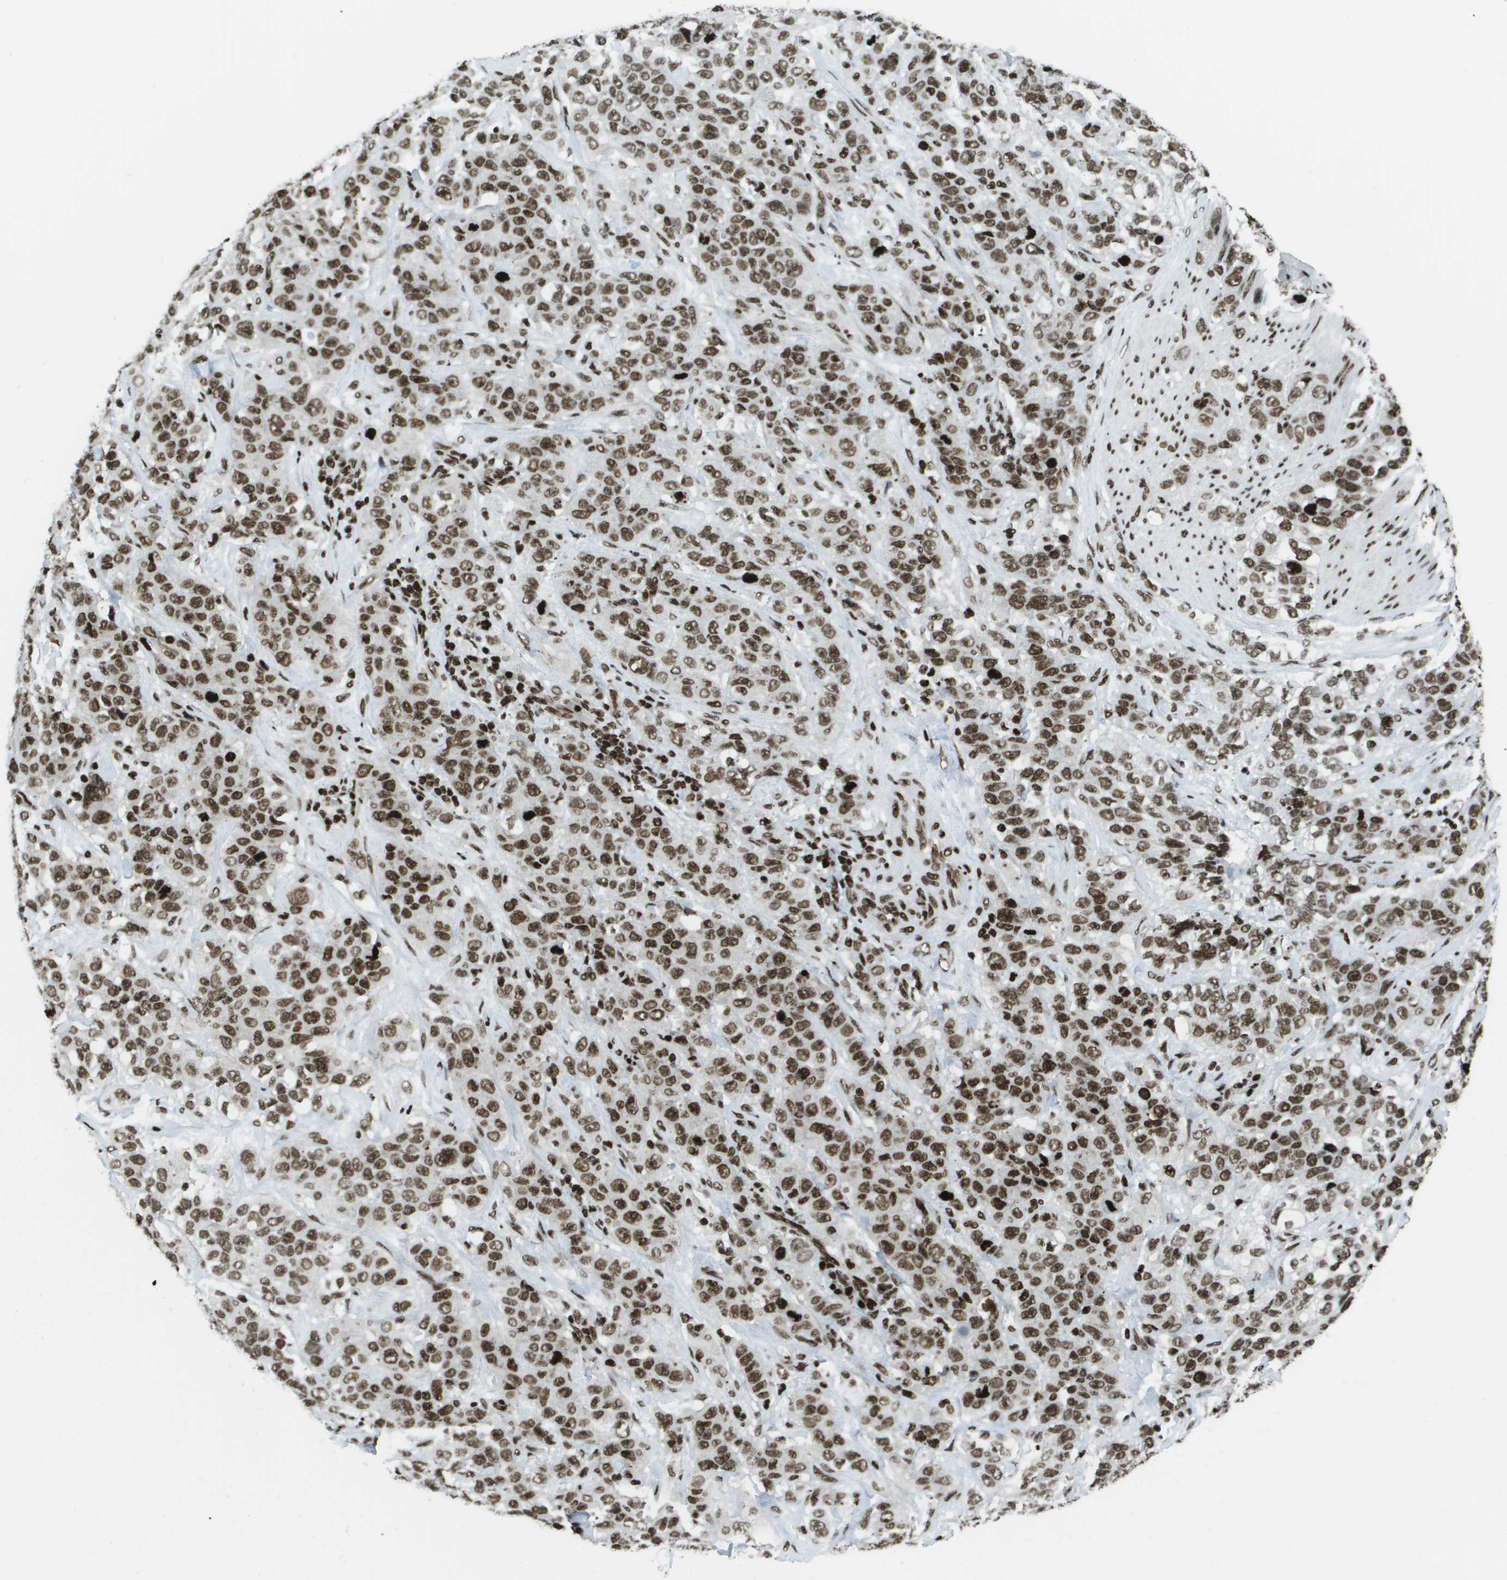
{"staining": {"intensity": "moderate", "quantity": ">75%", "location": "nuclear"}, "tissue": "stomach cancer", "cell_type": "Tumor cells", "image_type": "cancer", "snomed": [{"axis": "morphology", "description": "Adenocarcinoma, NOS"}, {"axis": "topography", "description": "Stomach"}], "caption": "A histopathology image of human adenocarcinoma (stomach) stained for a protein shows moderate nuclear brown staining in tumor cells.", "gene": "GLYR1", "patient": {"sex": "male", "age": 48}}